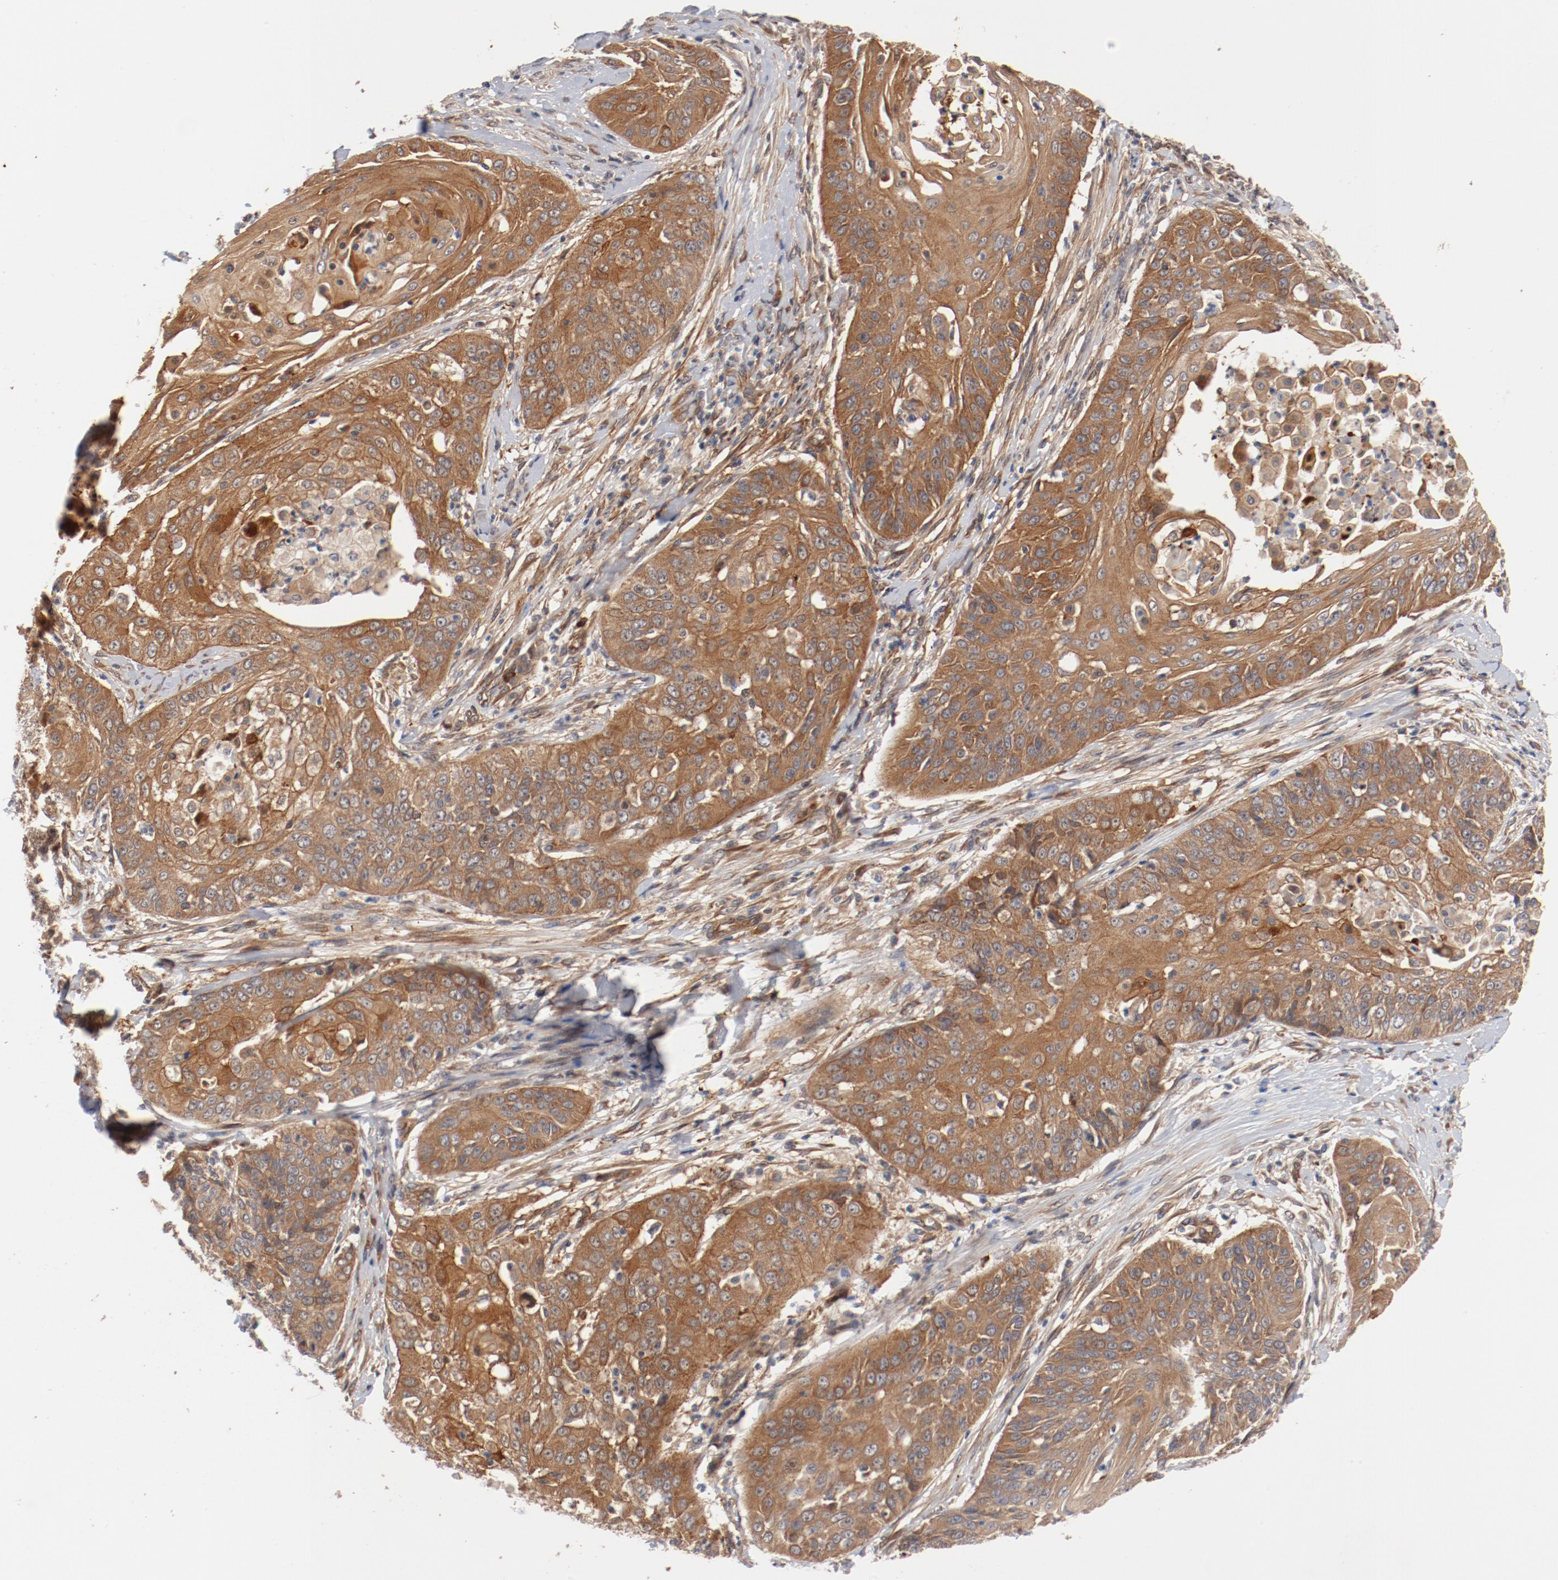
{"staining": {"intensity": "moderate", "quantity": ">75%", "location": "cytoplasmic/membranous"}, "tissue": "cervical cancer", "cell_type": "Tumor cells", "image_type": "cancer", "snomed": [{"axis": "morphology", "description": "Squamous cell carcinoma, NOS"}, {"axis": "topography", "description": "Cervix"}], "caption": "Cervical cancer stained with a brown dye shows moderate cytoplasmic/membranous positive staining in approximately >75% of tumor cells.", "gene": "PITPNM2", "patient": {"sex": "female", "age": 64}}